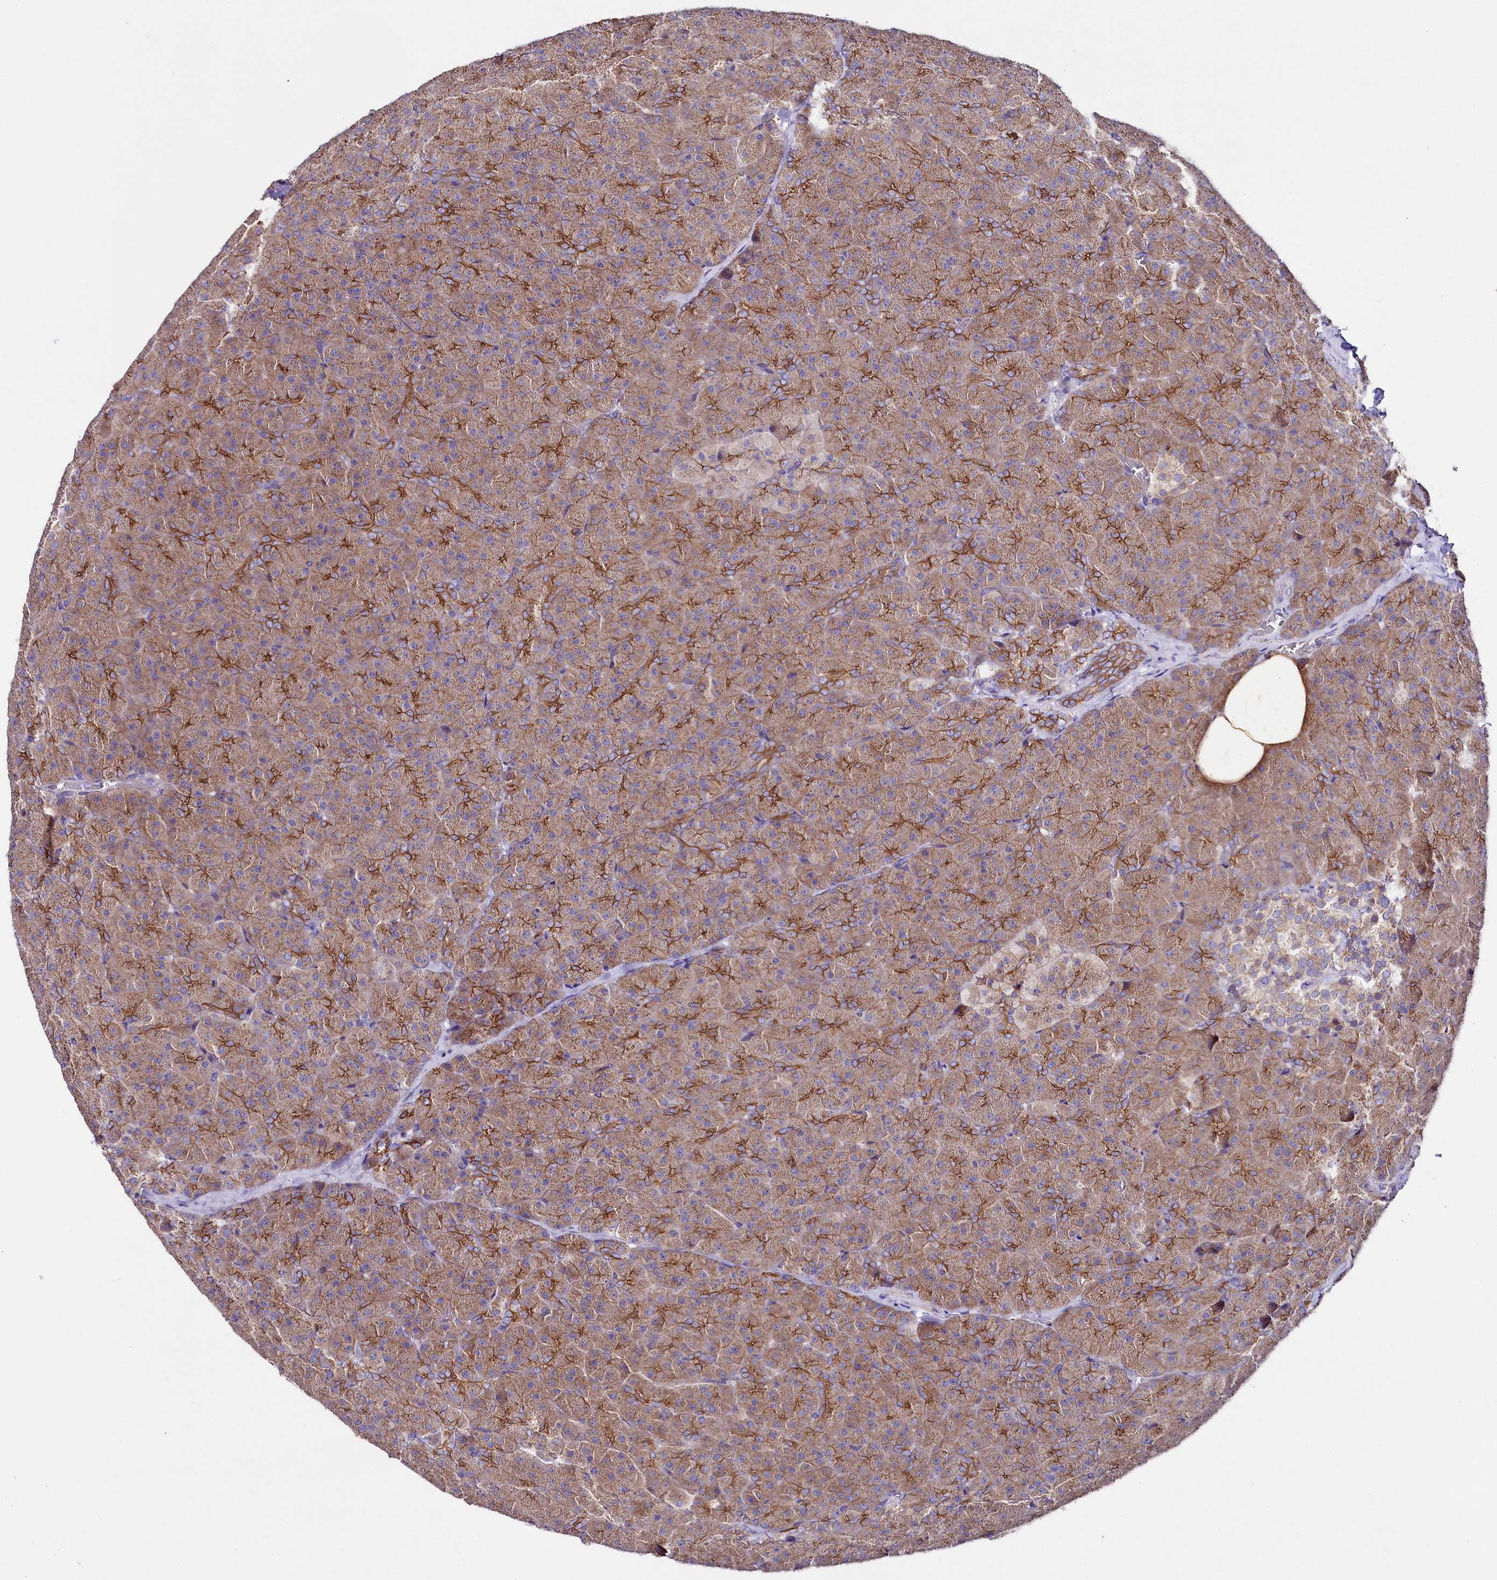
{"staining": {"intensity": "moderate", "quantity": ">75%", "location": "cytoplasmic/membranous"}, "tissue": "pancreas", "cell_type": "Exocrine glandular cells", "image_type": "normal", "snomed": [{"axis": "morphology", "description": "Normal tissue, NOS"}, {"axis": "topography", "description": "Pancreas"}], "caption": "An image of pancreas stained for a protein shows moderate cytoplasmic/membranous brown staining in exocrine glandular cells. Using DAB (brown) and hematoxylin (blue) stains, captured at high magnification using brightfield microscopy.", "gene": "SACM1L", "patient": {"sex": "male", "age": 36}}